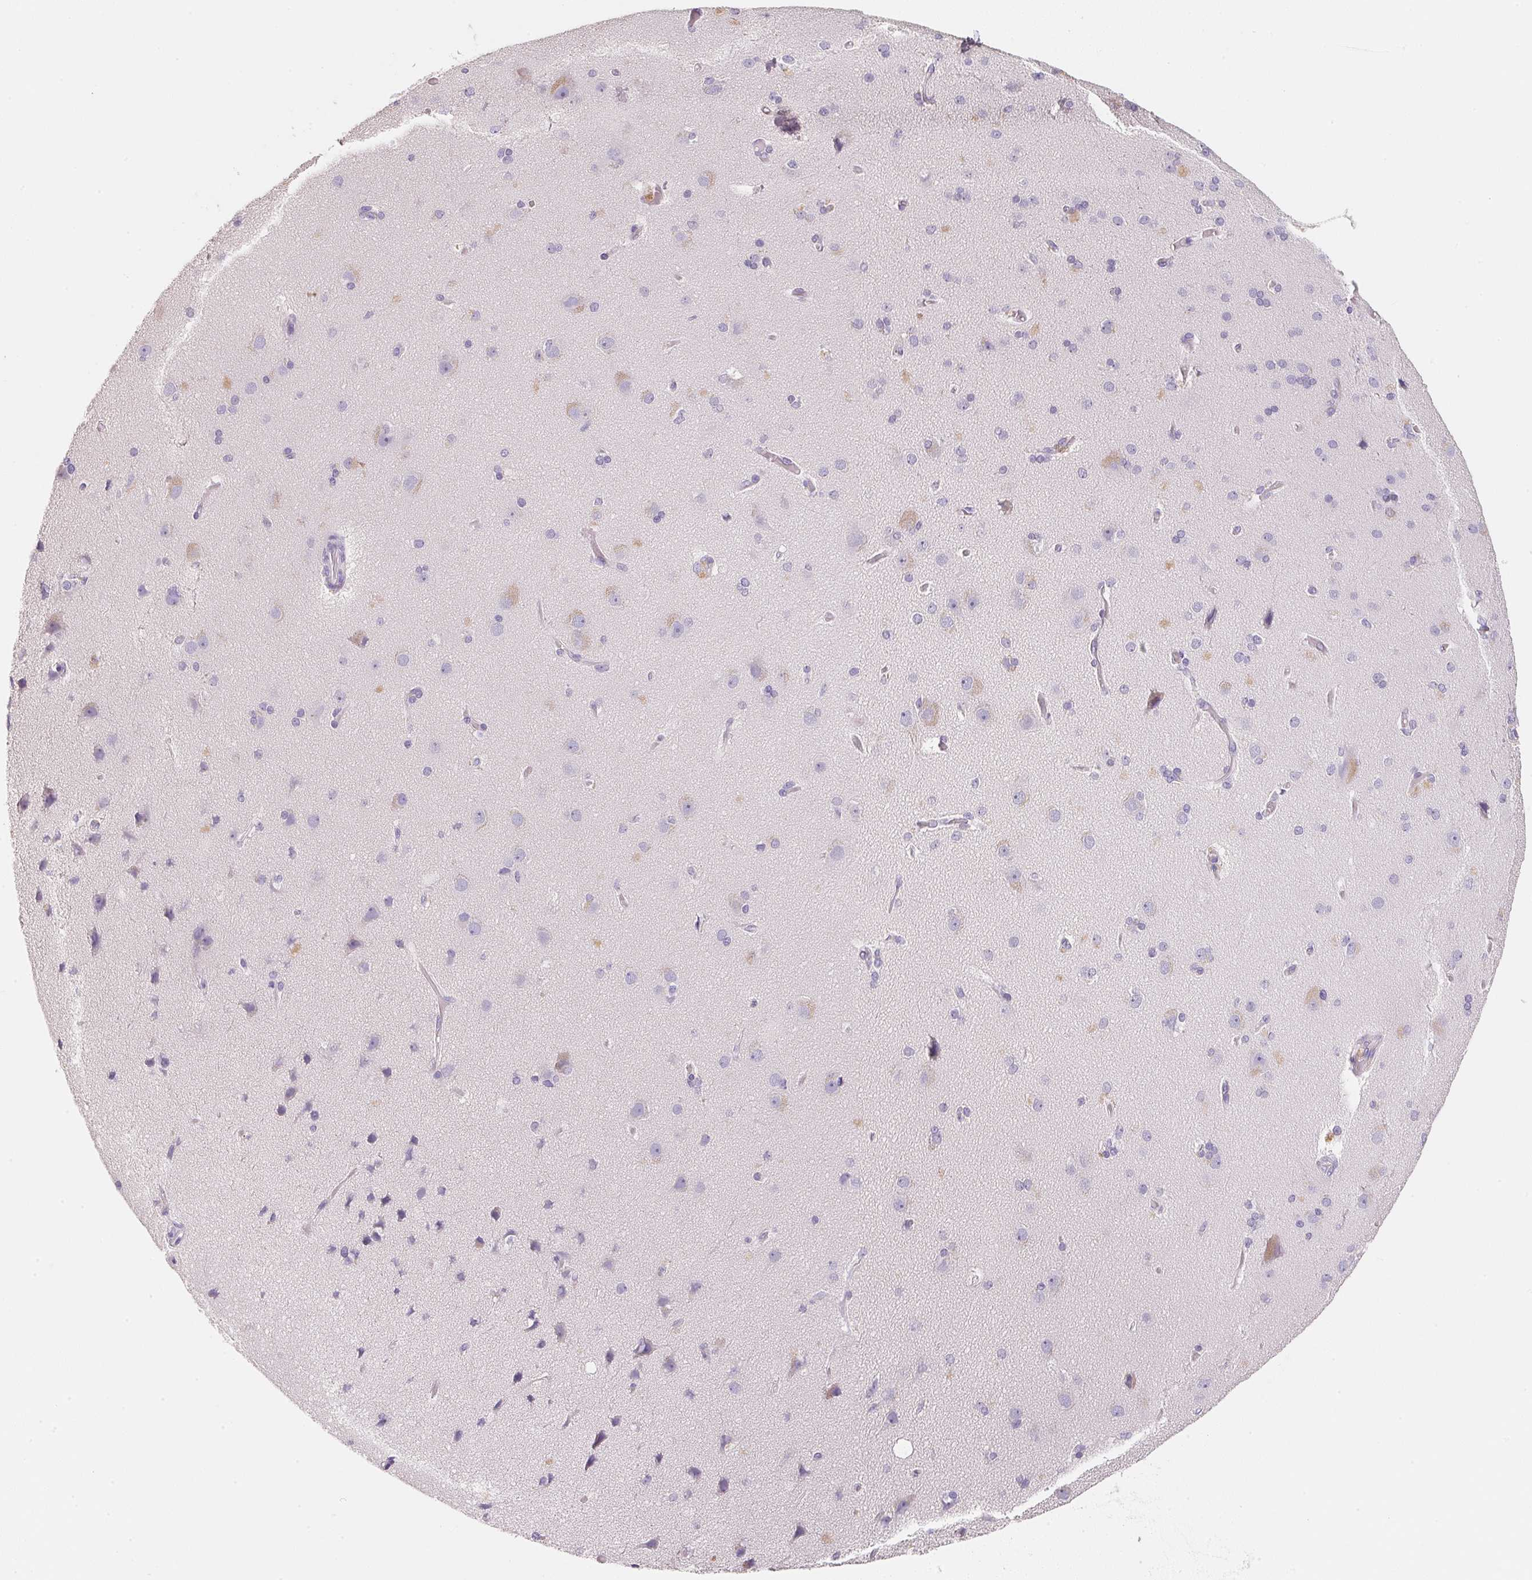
{"staining": {"intensity": "negative", "quantity": "none", "location": "none"}, "tissue": "cerebral cortex", "cell_type": "Endothelial cells", "image_type": "normal", "snomed": [{"axis": "morphology", "description": "Normal tissue, NOS"}, {"axis": "morphology", "description": "Glioma, malignant, High grade"}, {"axis": "topography", "description": "Cerebral cortex"}], "caption": "IHC of unremarkable cerebral cortex displays no staining in endothelial cells.", "gene": "ACP3", "patient": {"sex": "male", "age": 71}}